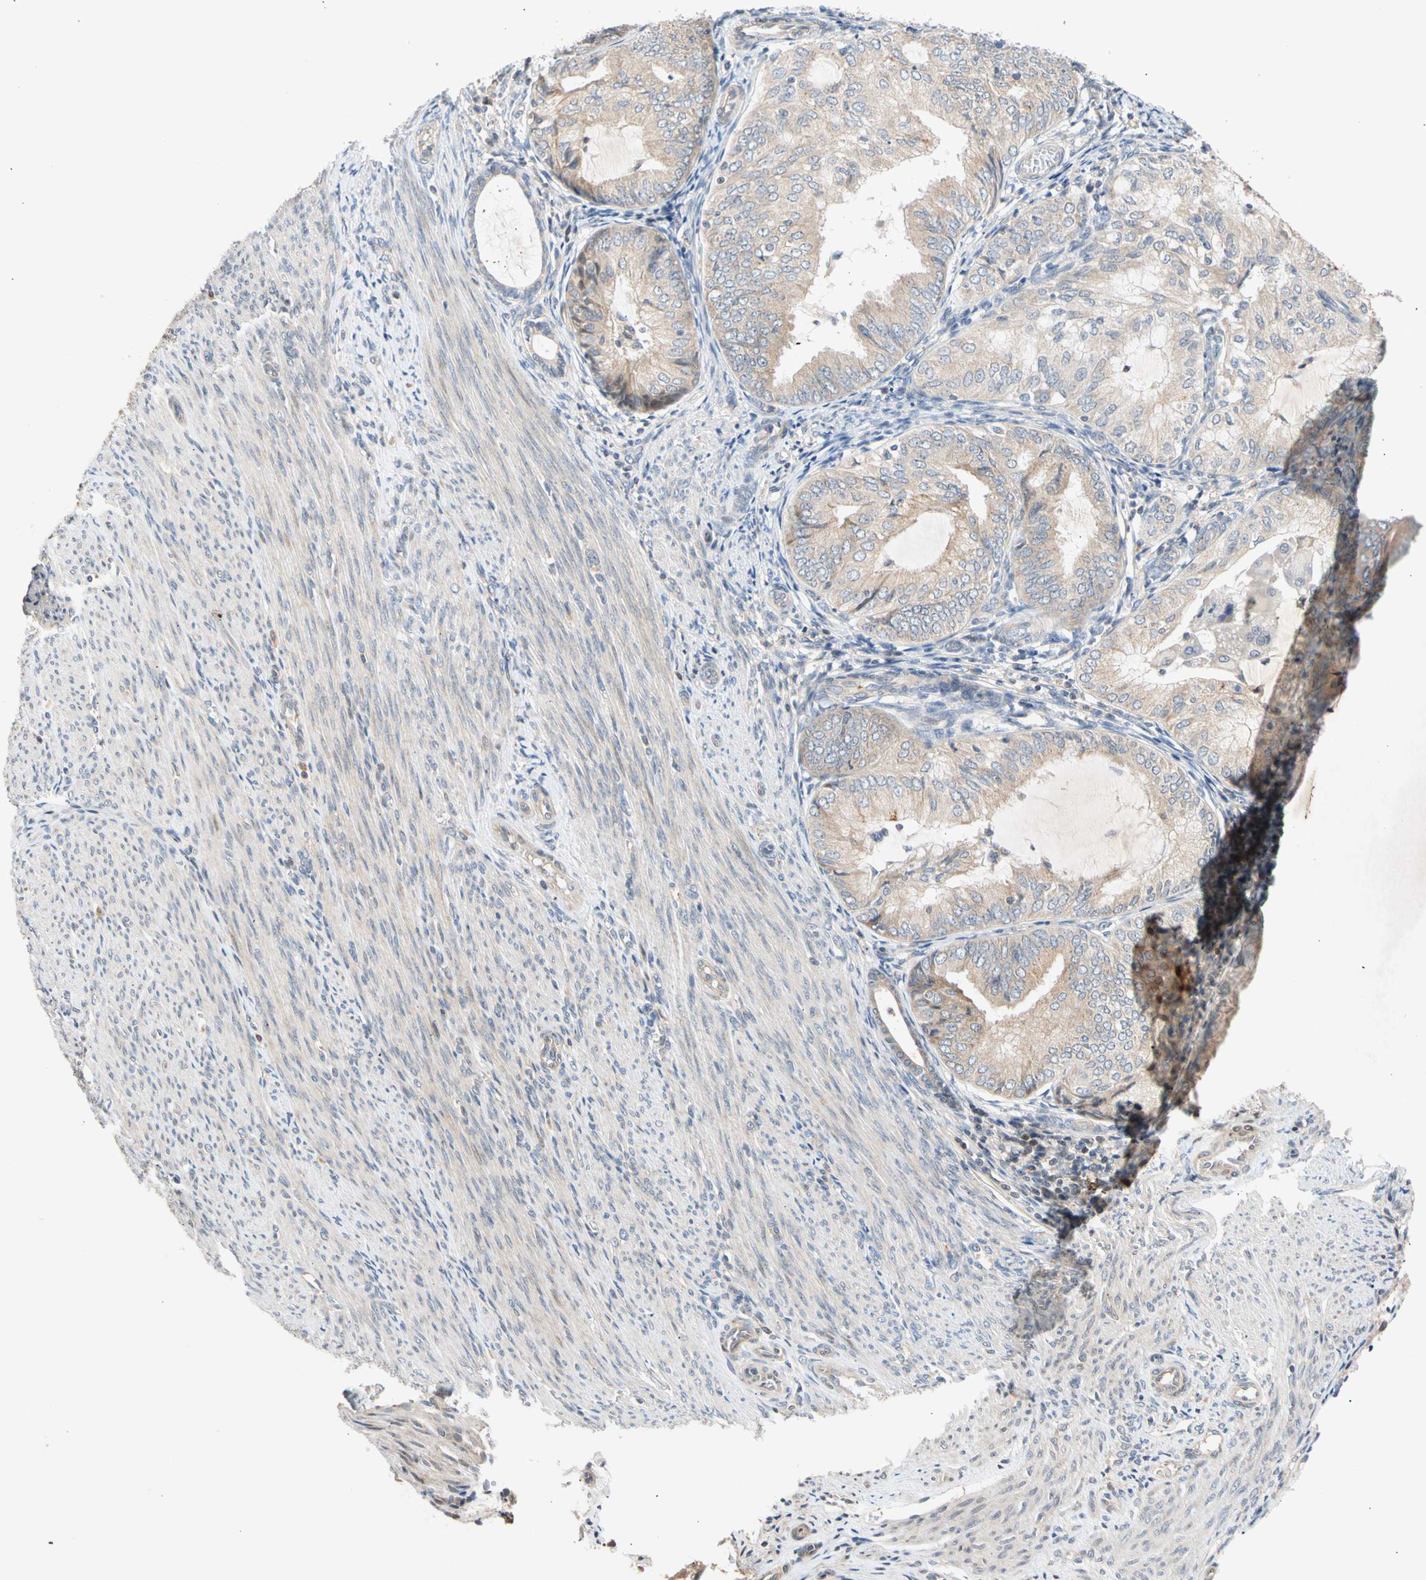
{"staining": {"intensity": "weak", "quantity": ">75%", "location": "cytoplasmic/membranous"}, "tissue": "endometrial cancer", "cell_type": "Tumor cells", "image_type": "cancer", "snomed": [{"axis": "morphology", "description": "Adenocarcinoma, NOS"}, {"axis": "topography", "description": "Endometrium"}], "caption": "Human endometrial adenocarcinoma stained with a protein marker displays weak staining in tumor cells.", "gene": "CNST", "patient": {"sex": "female", "age": 81}}